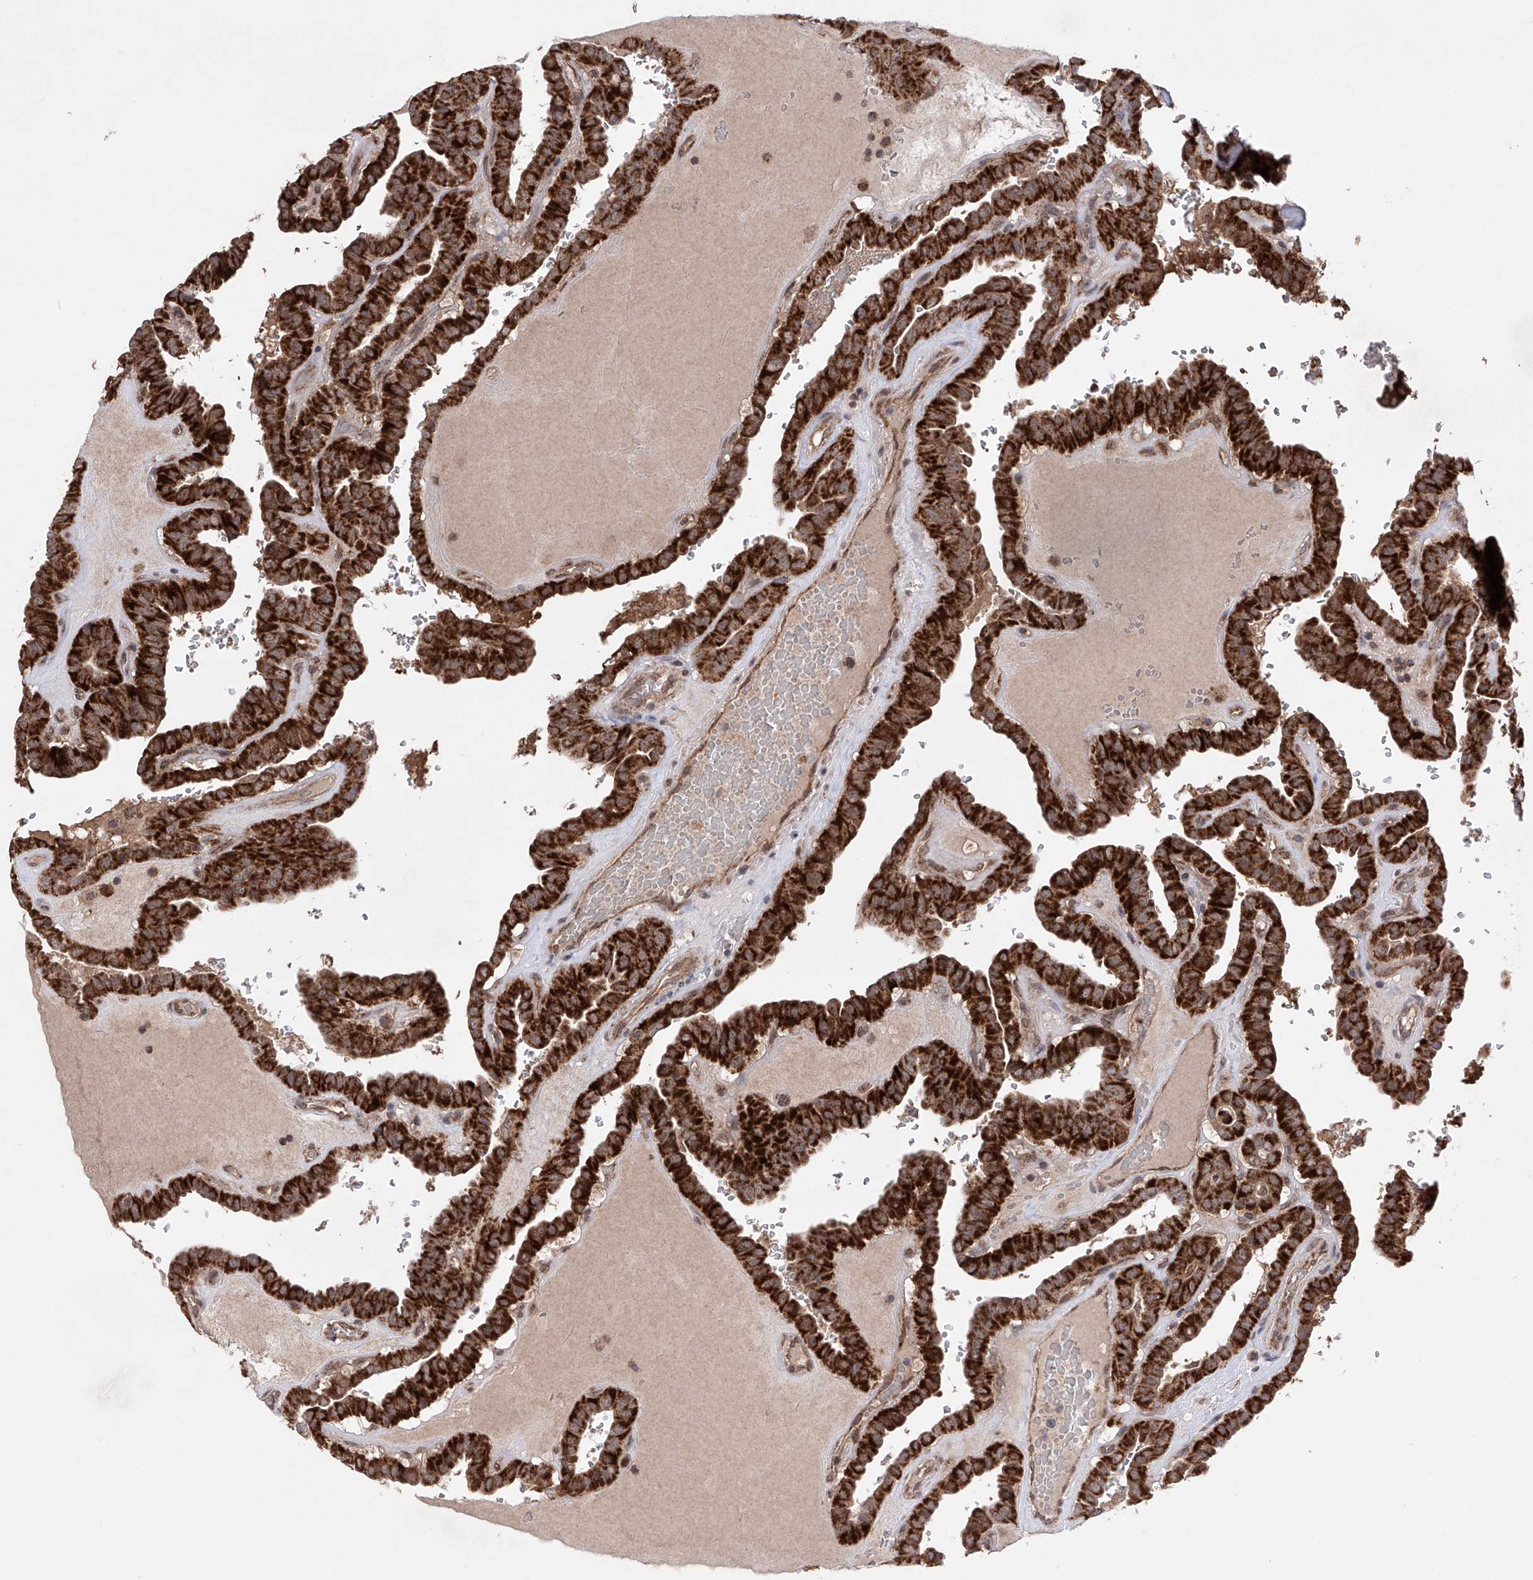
{"staining": {"intensity": "strong", "quantity": ">75%", "location": "cytoplasmic/membranous"}, "tissue": "thyroid cancer", "cell_type": "Tumor cells", "image_type": "cancer", "snomed": [{"axis": "morphology", "description": "Papillary adenocarcinoma, NOS"}, {"axis": "topography", "description": "Thyroid gland"}], "caption": "A brown stain labels strong cytoplasmic/membranous expression of a protein in human thyroid cancer (papillary adenocarcinoma) tumor cells.", "gene": "SDHAF4", "patient": {"sex": "male", "age": 77}}